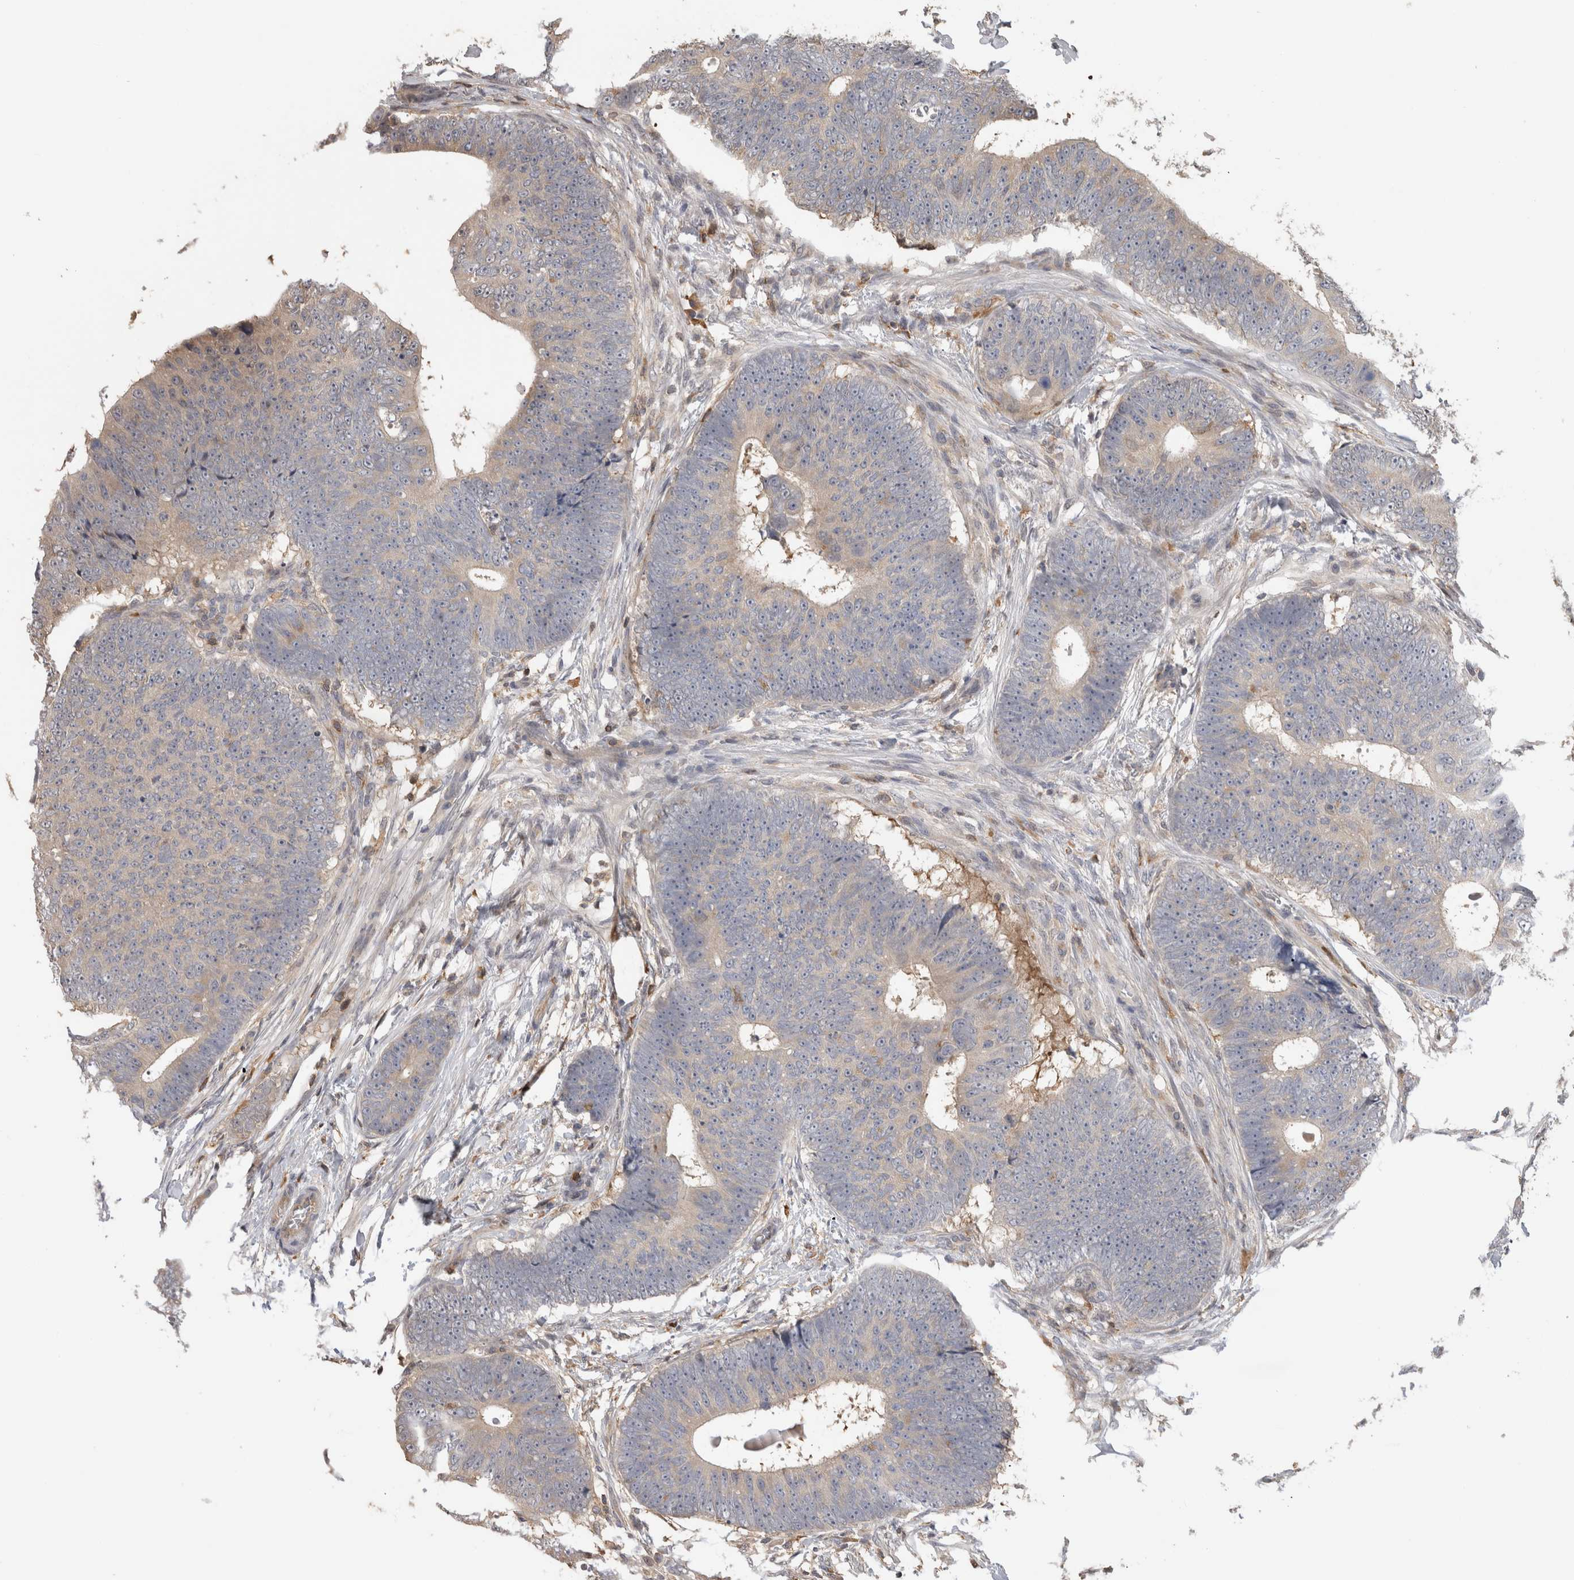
{"staining": {"intensity": "weak", "quantity": "25%-75%", "location": "cytoplasmic/membranous"}, "tissue": "colorectal cancer", "cell_type": "Tumor cells", "image_type": "cancer", "snomed": [{"axis": "morphology", "description": "Adenocarcinoma, NOS"}, {"axis": "topography", "description": "Colon"}], "caption": "Immunohistochemistry micrograph of colorectal adenocarcinoma stained for a protein (brown), which shows low levels of weak cytoplasmic/membranous staining in approximately 25%-75% of tumor cells.", "gene": "USH1G", "patient": {"sex": "male", "age": 56}}